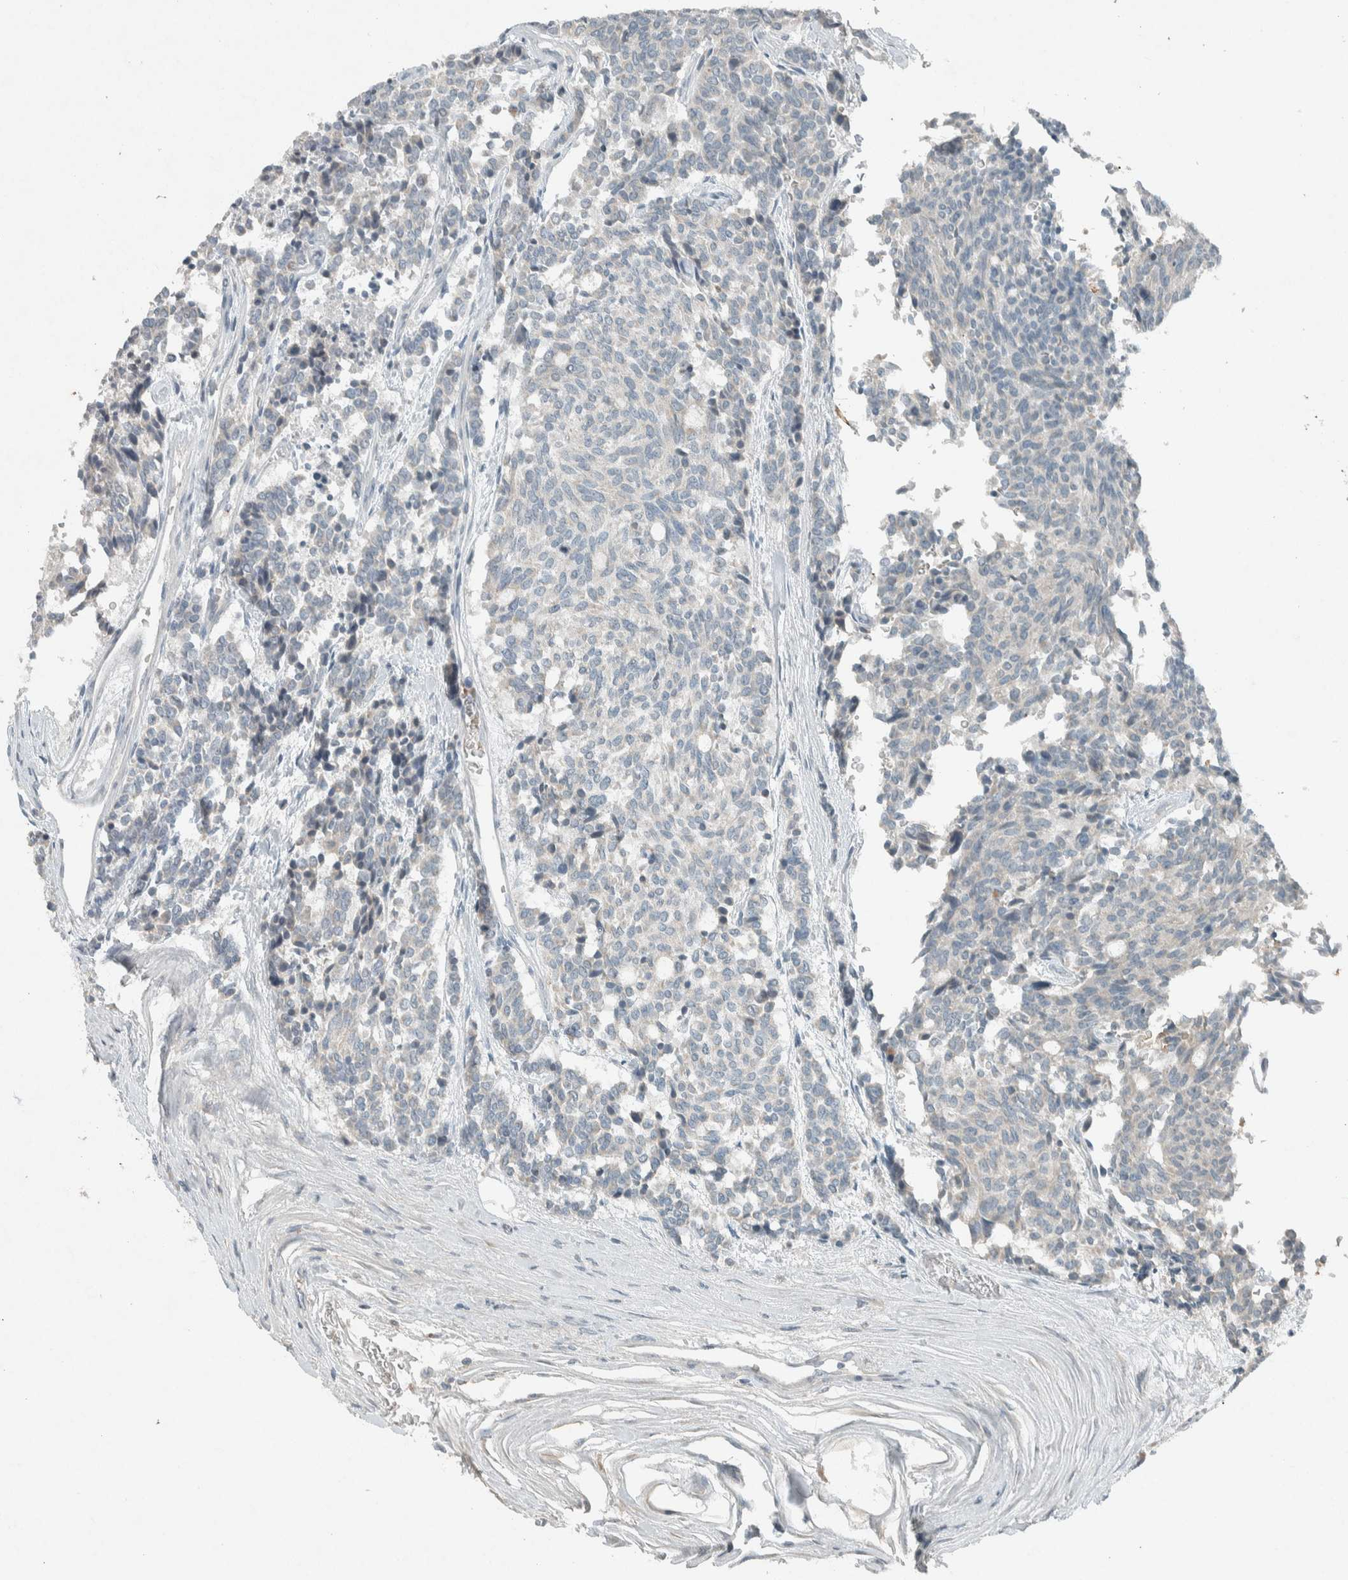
{"staining": {"intensity": "negative", "quantity": "none", "location": "none"}, "tissue": "carcinoid", "cell_type": "Tumor cells", "image_type": "cancer", "snomed": [{"axis": "morphology", "description": "Carcinoid, malignant, NOS"}, {"axis": "topography", "description": "Pancreas"}], "caption": "This histopathology image is of carcinoid (malignant) stained with immunohistochemistry (IHC) to label a protein in brown with the nuclei are counter-stained blue. There is no positivity in tumor cells.", "gene": "CERCAM", "patient": {"sex": "female", "age": 54}}